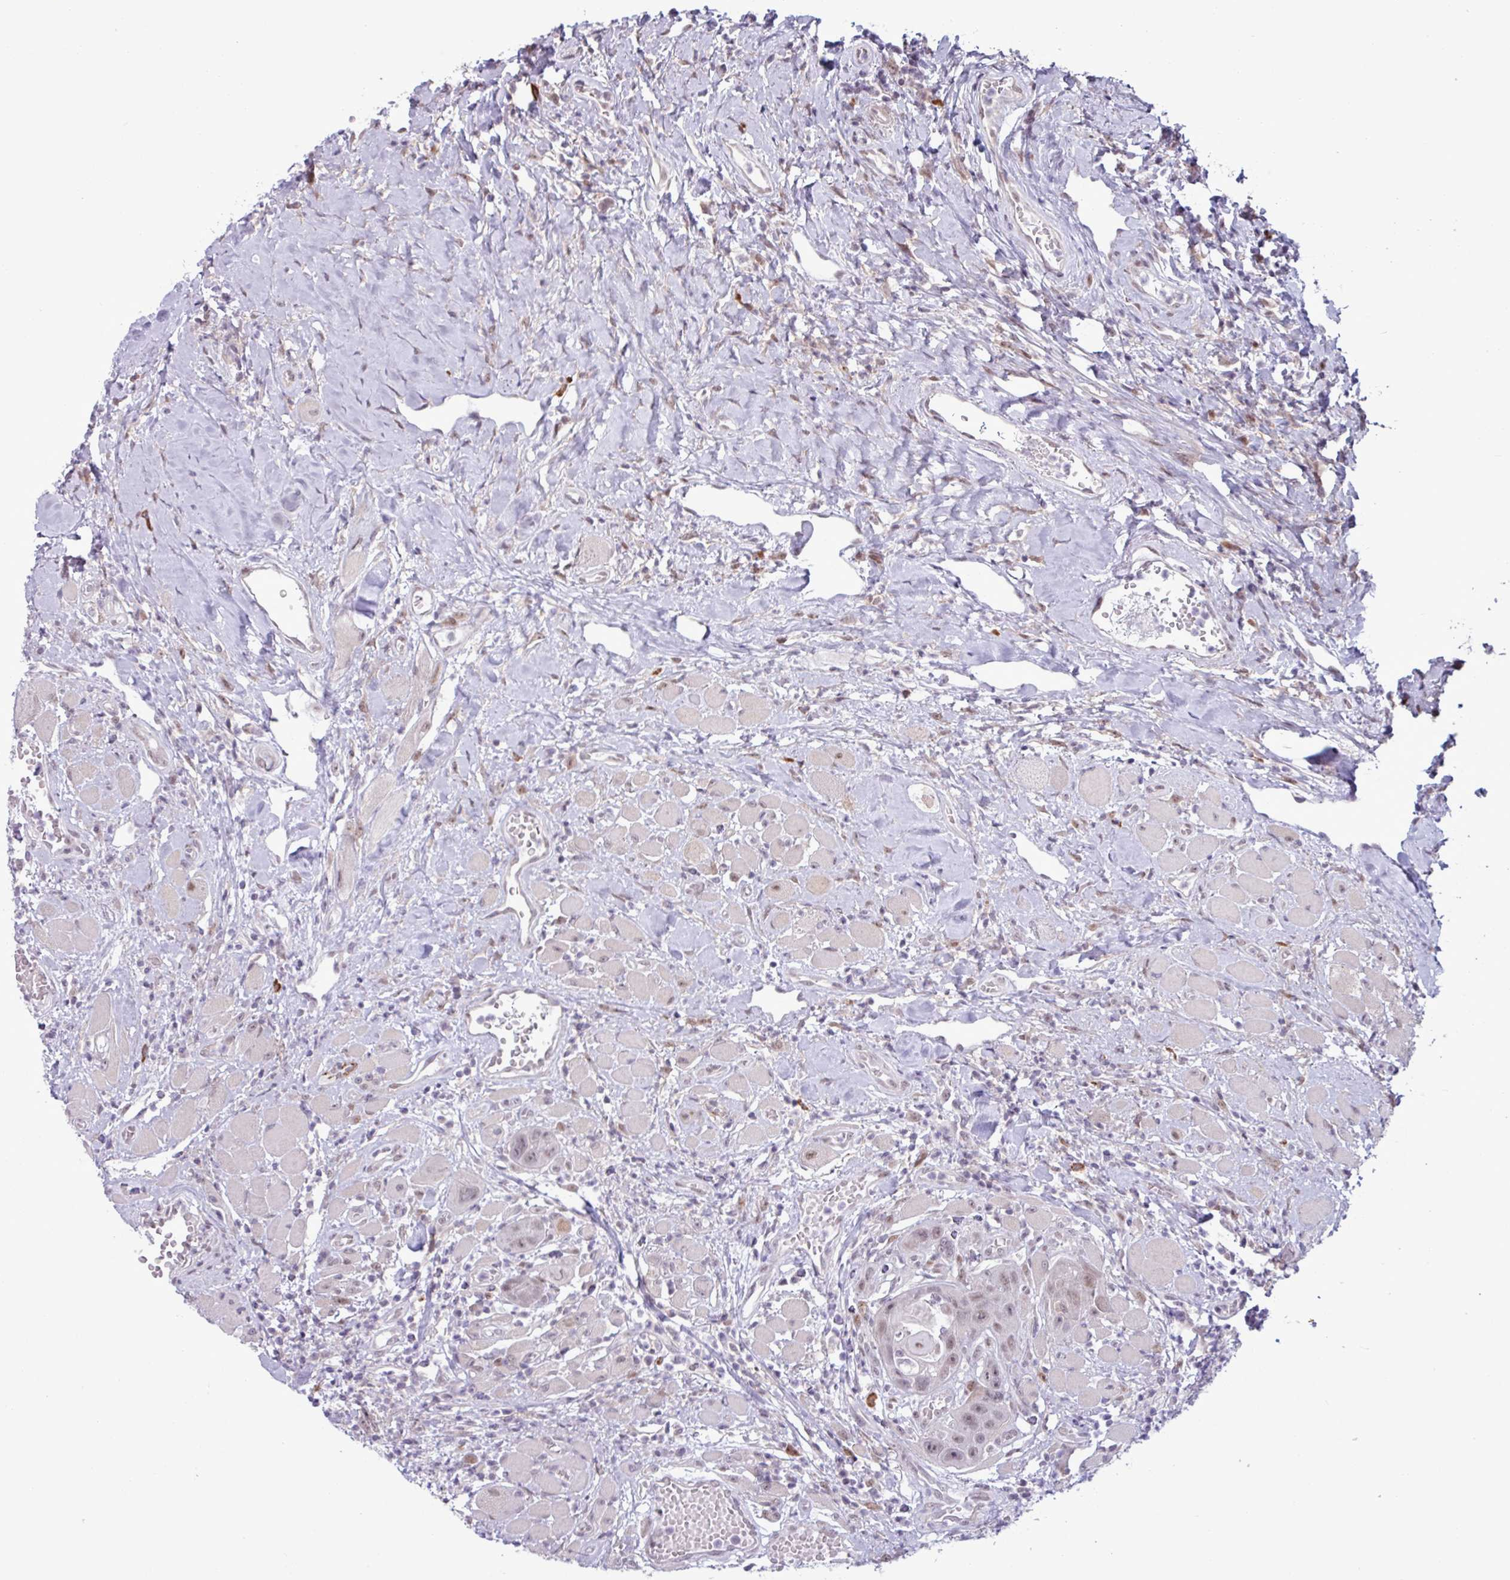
{"staining": {"intensity": "weak", "quantity": ">75%", "location": "nuclear"}, "tissue": "head and neck cancer", "cell_type": "Tumor cells", "image_type": "cancer", "snomed": [{"axis": "morphology", "description": "Squamous cell carcinoma, NOS"}, {"axis": "topography", "description": "Head-Neck"}], "caption": "Squamous cell carcinoma (head and neck) stained for a protein displays weak nuclear positivity in tumor cells.", "gene": "NOTCH2", "patient": {"sex": "female", "age": 59}}